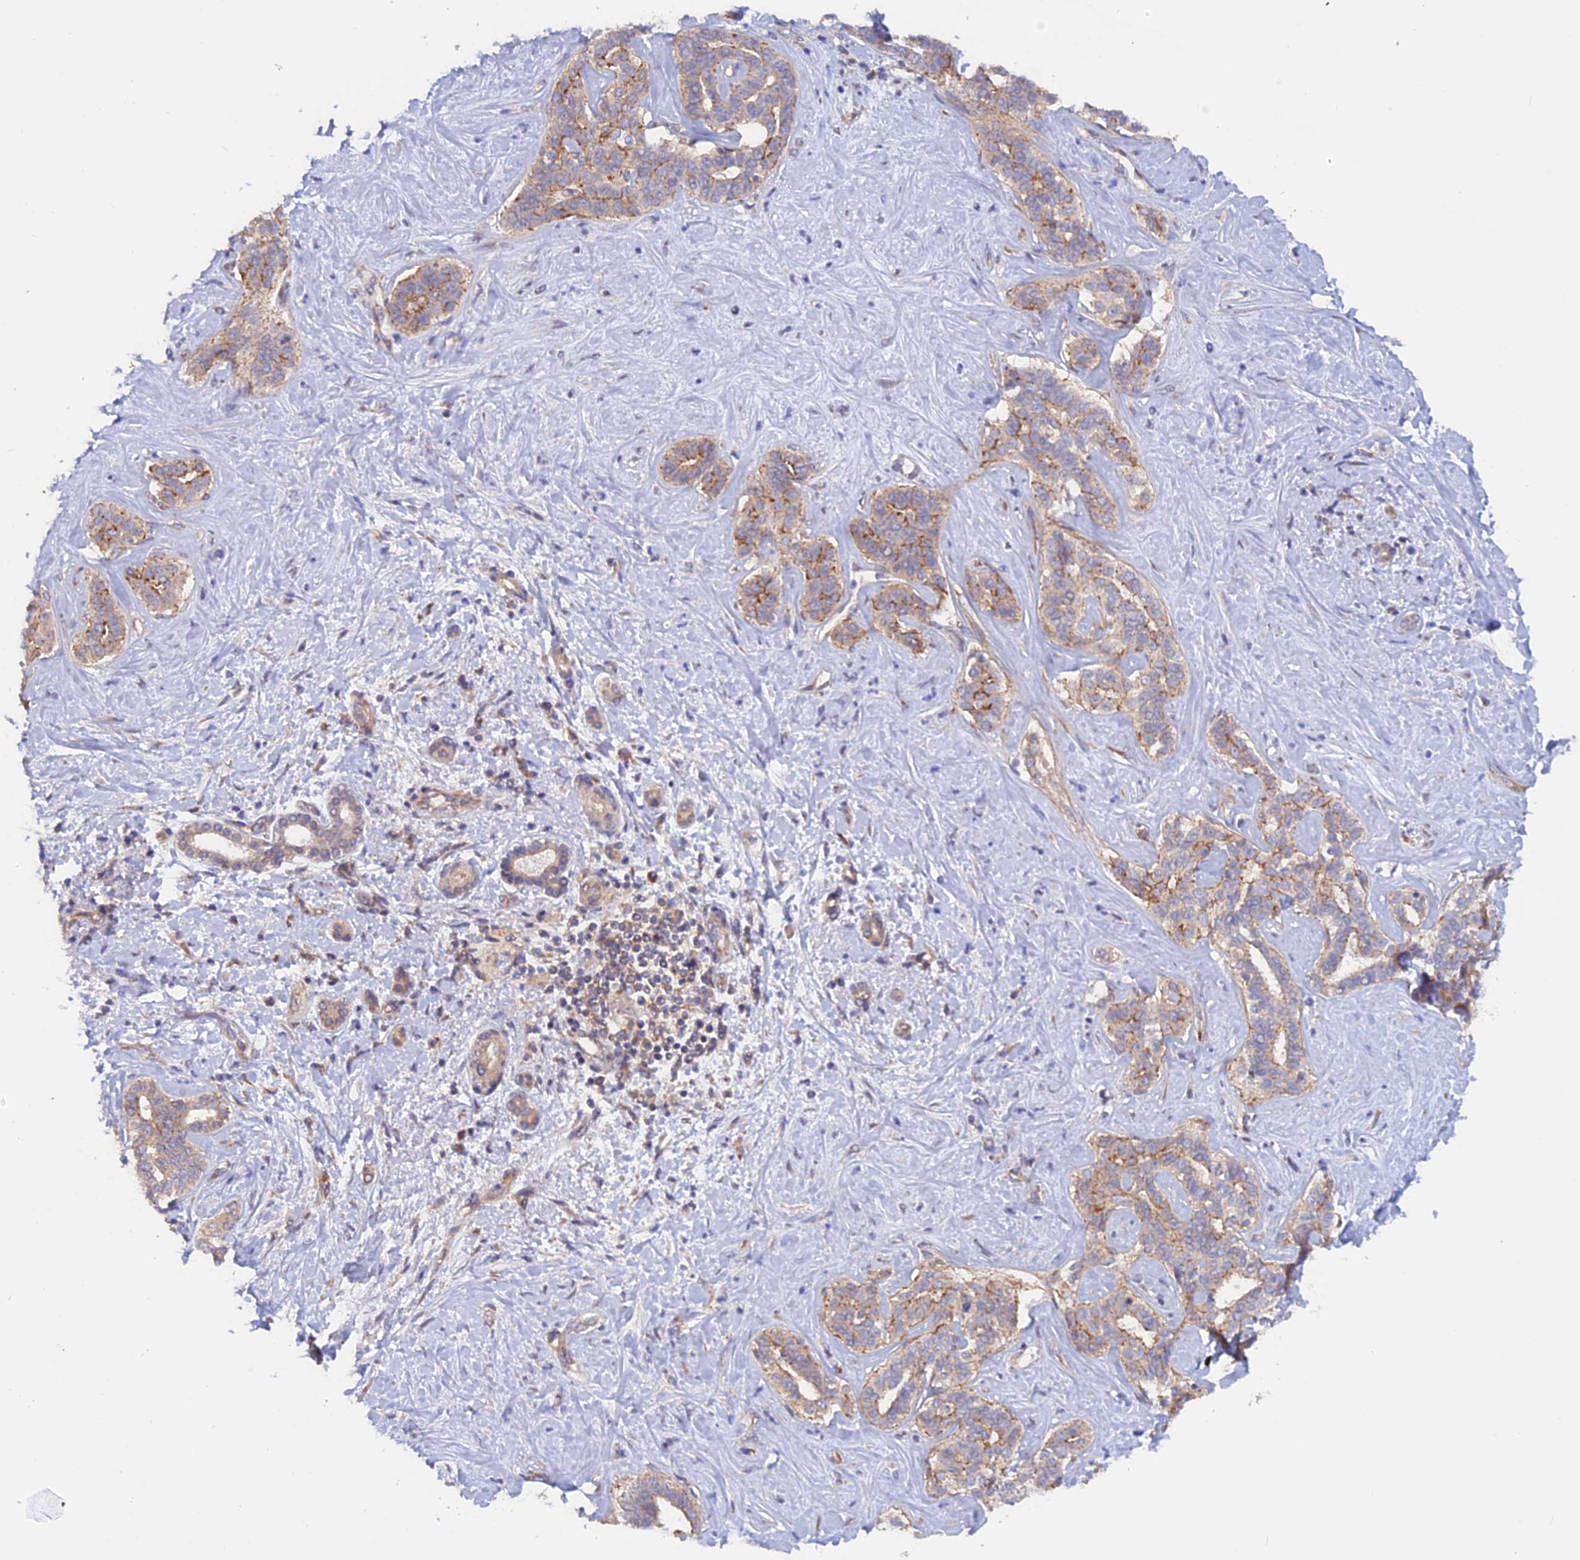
{"staining": {"intensity": "moderate", "quantity": "25%-75%", "location": "cytoplasmic/membranous"}, "tissue": "liver cancer", "cell_type": "Tumor cells", "image_type": "cancer", "snomed": [{"axis": "morphology", "description": "Cholangiocarcinoma"}, {"axis": "topography", "description": "Liver"}], "caption": "Immunohistochemistry image of human cholangiocarcinoma (liver) stained for a protein (brown), which demonstrates medium levels of moderate cytoplasmic/membranous staining in approximately 25%-75% of tumor cells.", "gene": "HYCC1", "patient": {"sex": "female", "age": 77}}